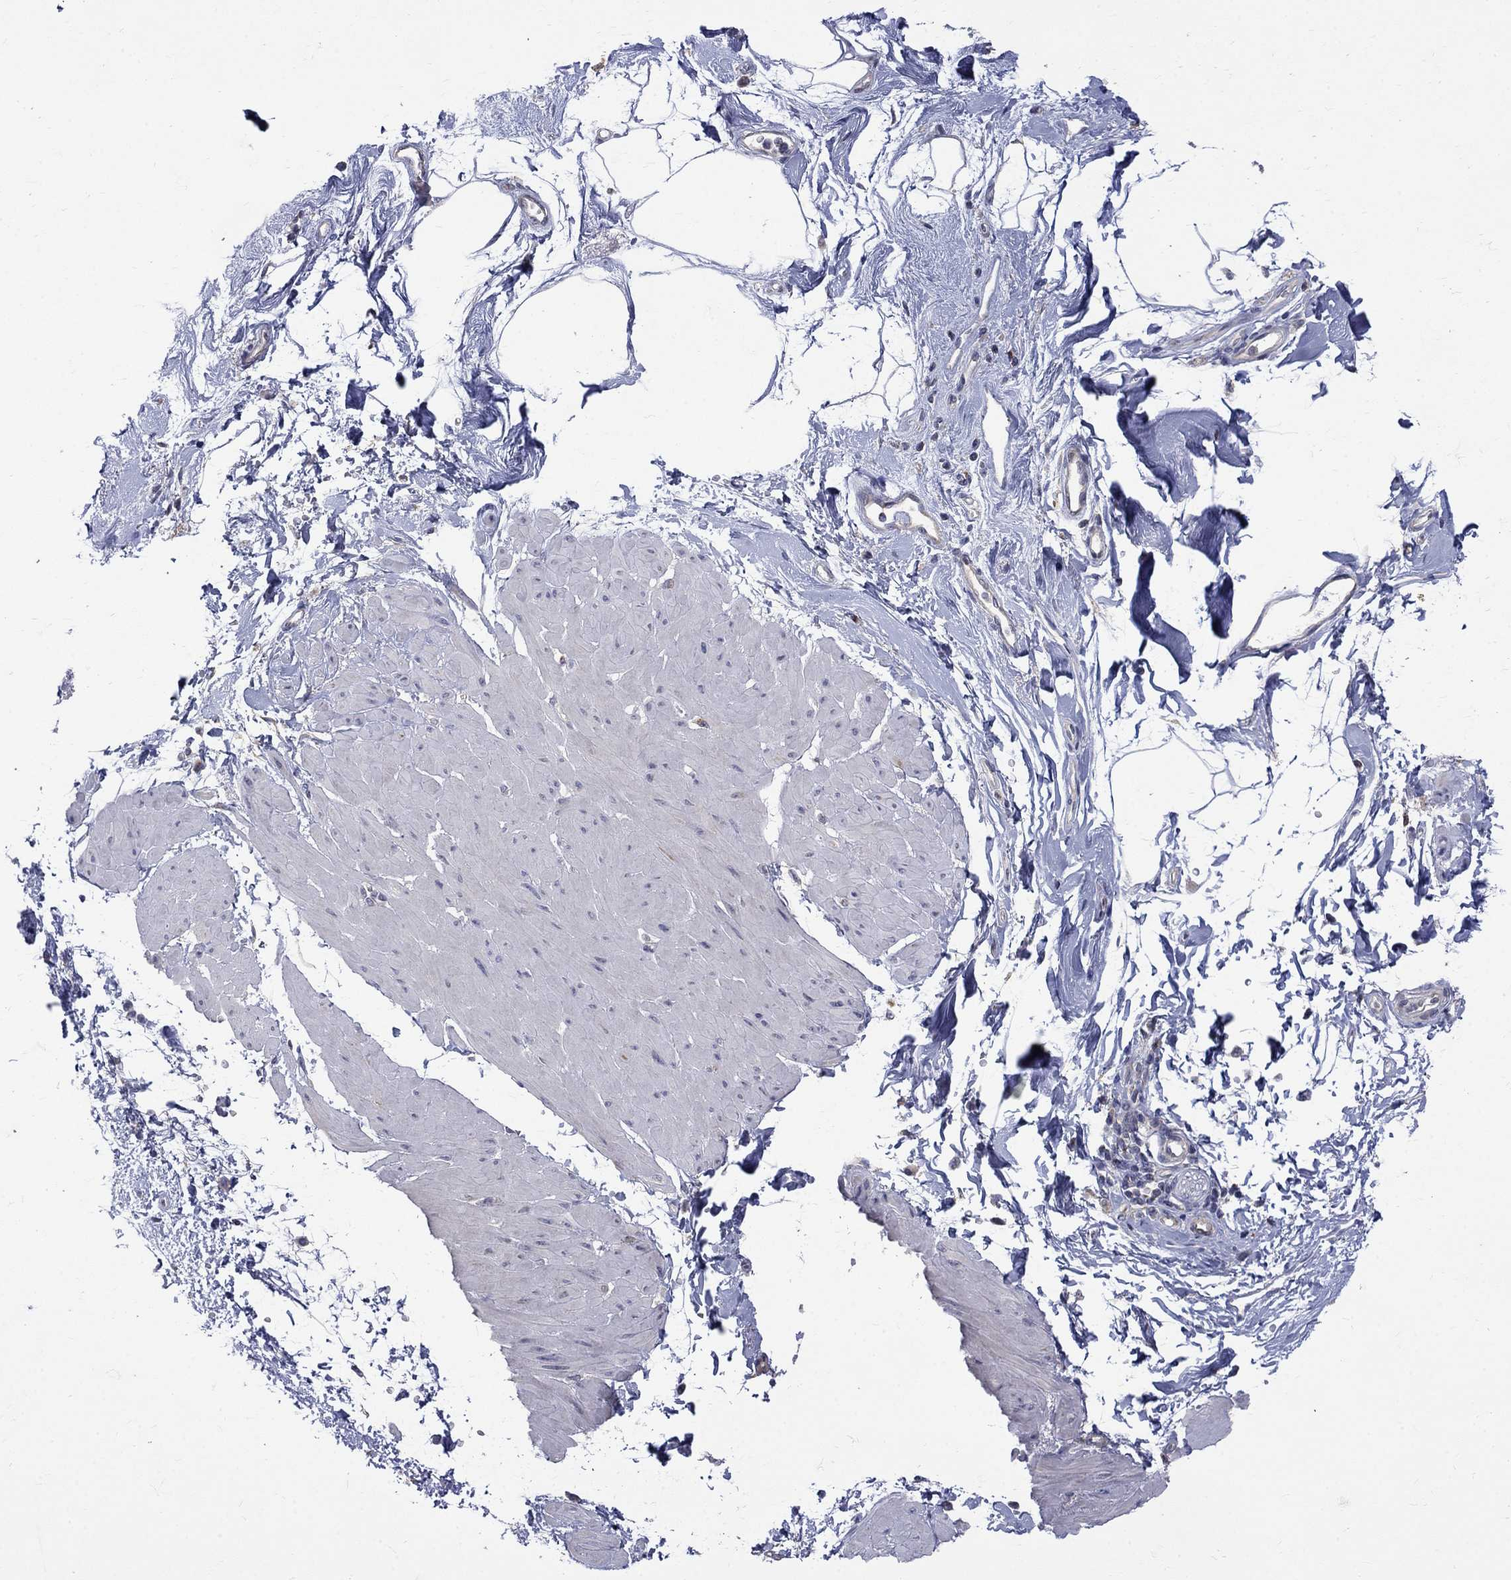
{"staining": {"intensity": "negative", "quantity": "none", "location": "none"}, "tissue": "smooth muscle", "cell_type": "Smooth muscle cells", "image_type": "normal", "snomed": [{"axis": "morphology", "description": "Normal tissue, NOS"}, {"axis": "topography", "description": "Adipose tissue"}, {"axis": "topography", "description": "Smooth muscle"}, {"axis": "topography", "description": "Peripheral nerve tissue"}], "caption": "A high-resolution photomicrograph shows immunohistochemistry (IHC) staining of normal smooth muscle, which shows no significant expression in smooth muscle cells. Nuclei are stained in blue.", "gene": "SH2B1", "patient": {"sex": "male", "age": 83}}